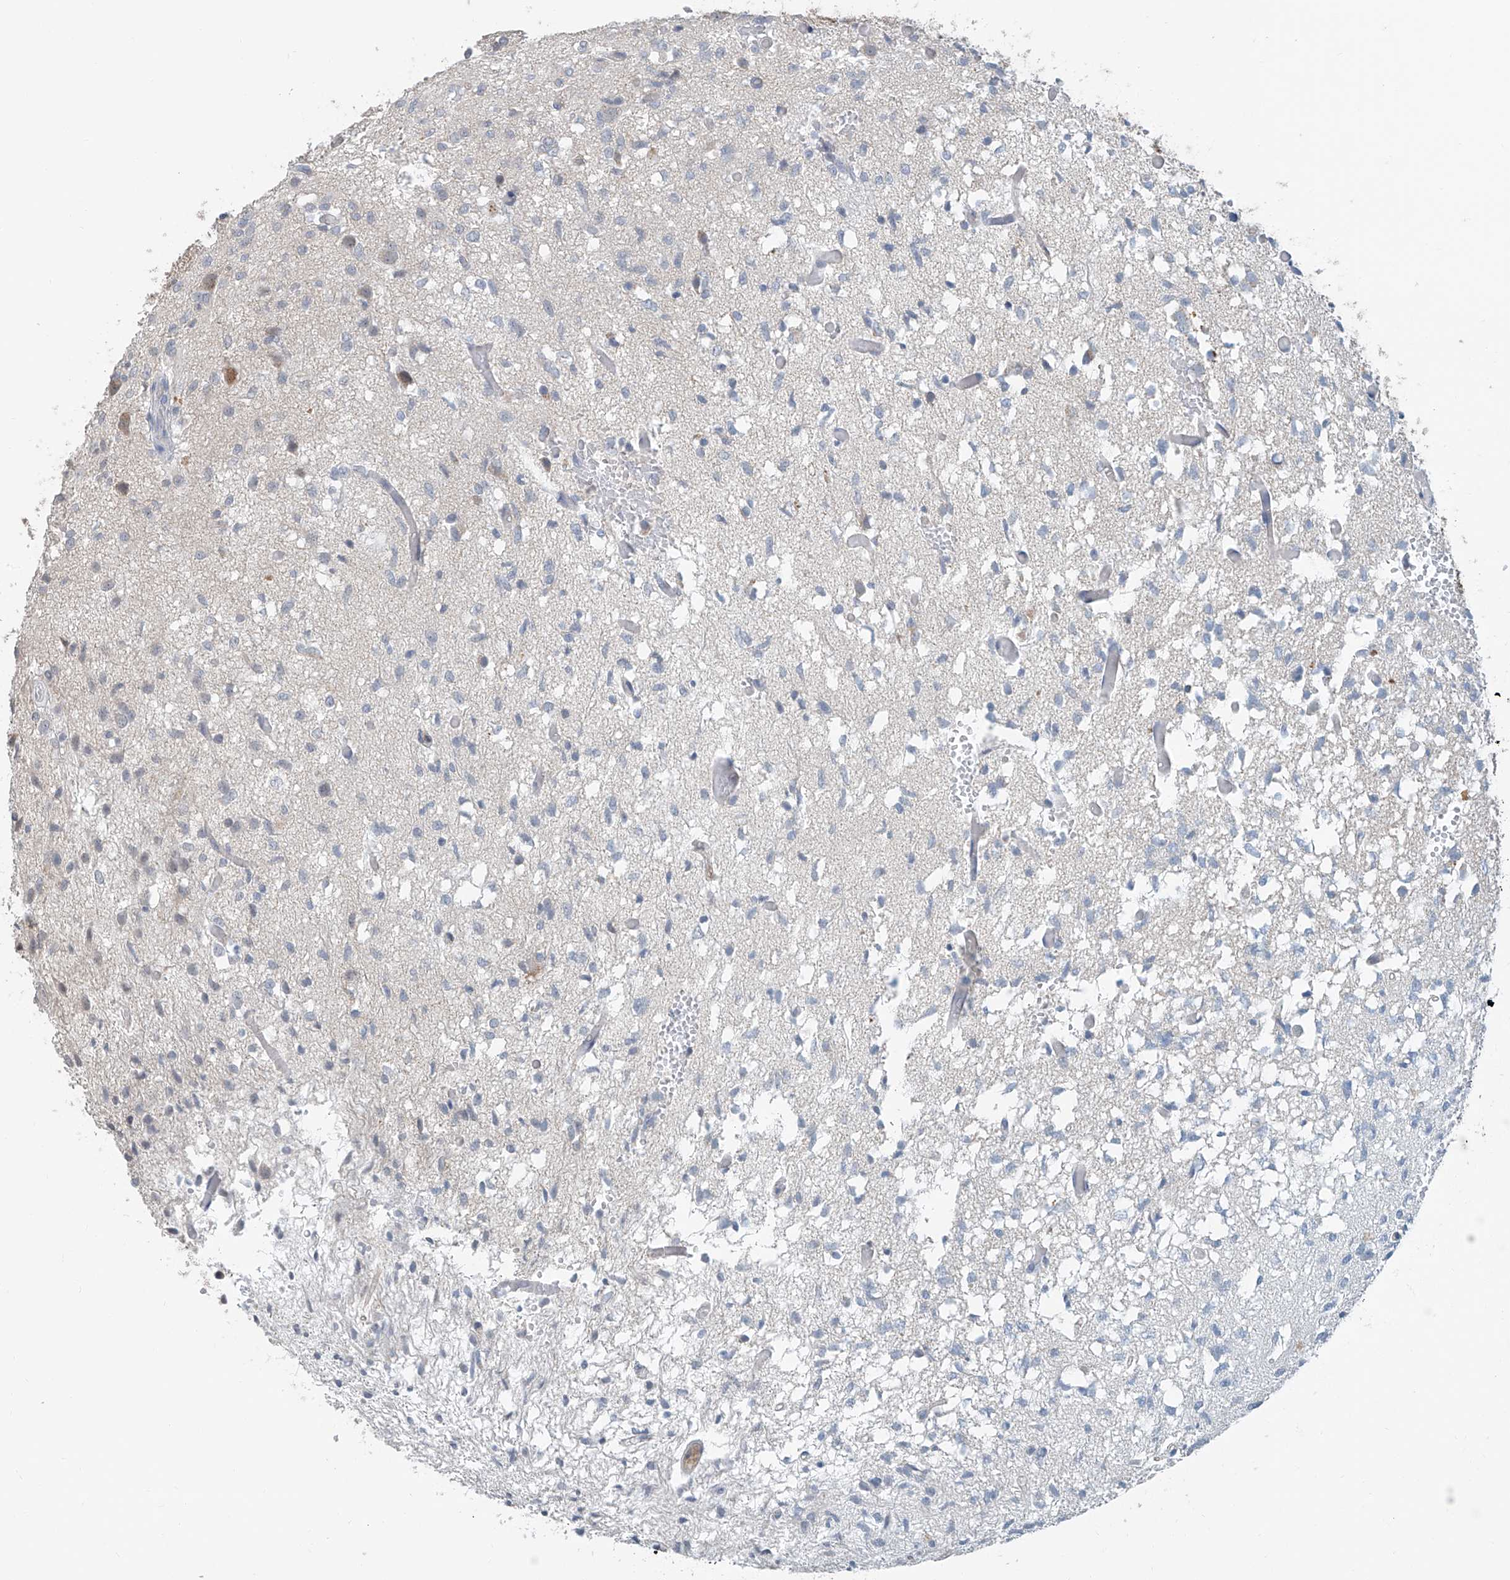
{"staining": {"intensity": "negative", "quantity": "none", "location": "none"}, "tissue": "glioma", "cell_type": "Tumor cells", "image_type": "cancer", "snomed": [{"axis": "morphology", "description": "Glioma, malignant, High grade"}, {"axis": "topography", "description": "Brain"}], "caption": "Immunohistochemistry (IHC) of malignant glioma (high-grade) exhibits no expression in tumor cells.", "gene": "KCNK10", "patient": {"sex": "female", "age": 59}}